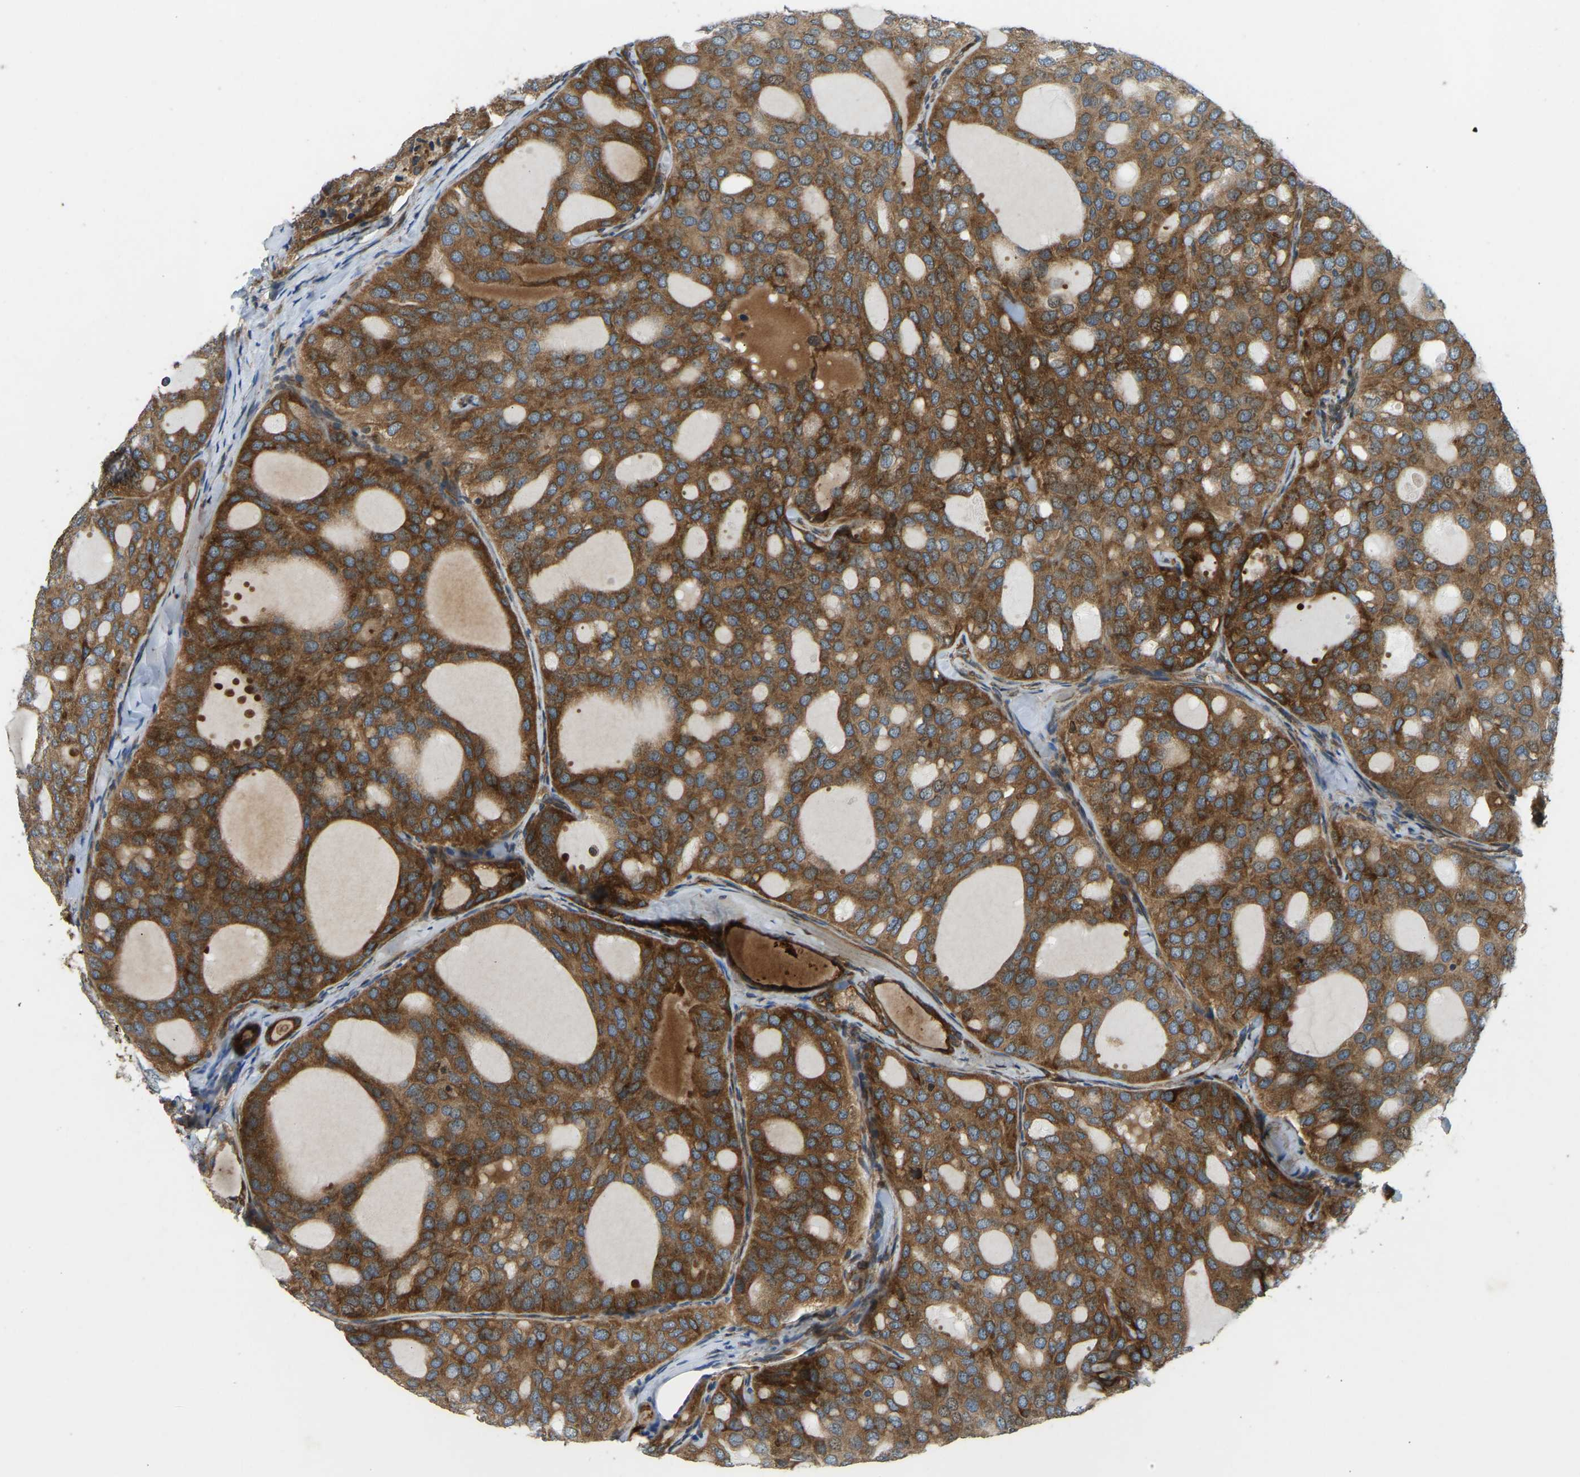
{"staining": {"intensity": "strong", "quantity": ">75%", "location": "cytoplasmic/membranous"}, "tissue": "thyroid cancer", "cell_type": "Tumor cells", "image_type": "cancer", "snomed": [{"axis": "morphology", "description": "Follicular adenoma carcinoma, NOS"}, {"axis": "topography", "description": "Thyroid gland"}], "caption": "Immunohistochemistry (DAB (3,3'-diaminobenzidine)) staining of follicular adenoma carcinoma (thyroid) reveals strong cytoplasmic/membranous protein staining in approximately >75% of tumor cells. The protein is shown in brown color, while the nuclei are stained blue.", "gene": "OS9", "patient": {"sex": "male", "age": 75}}